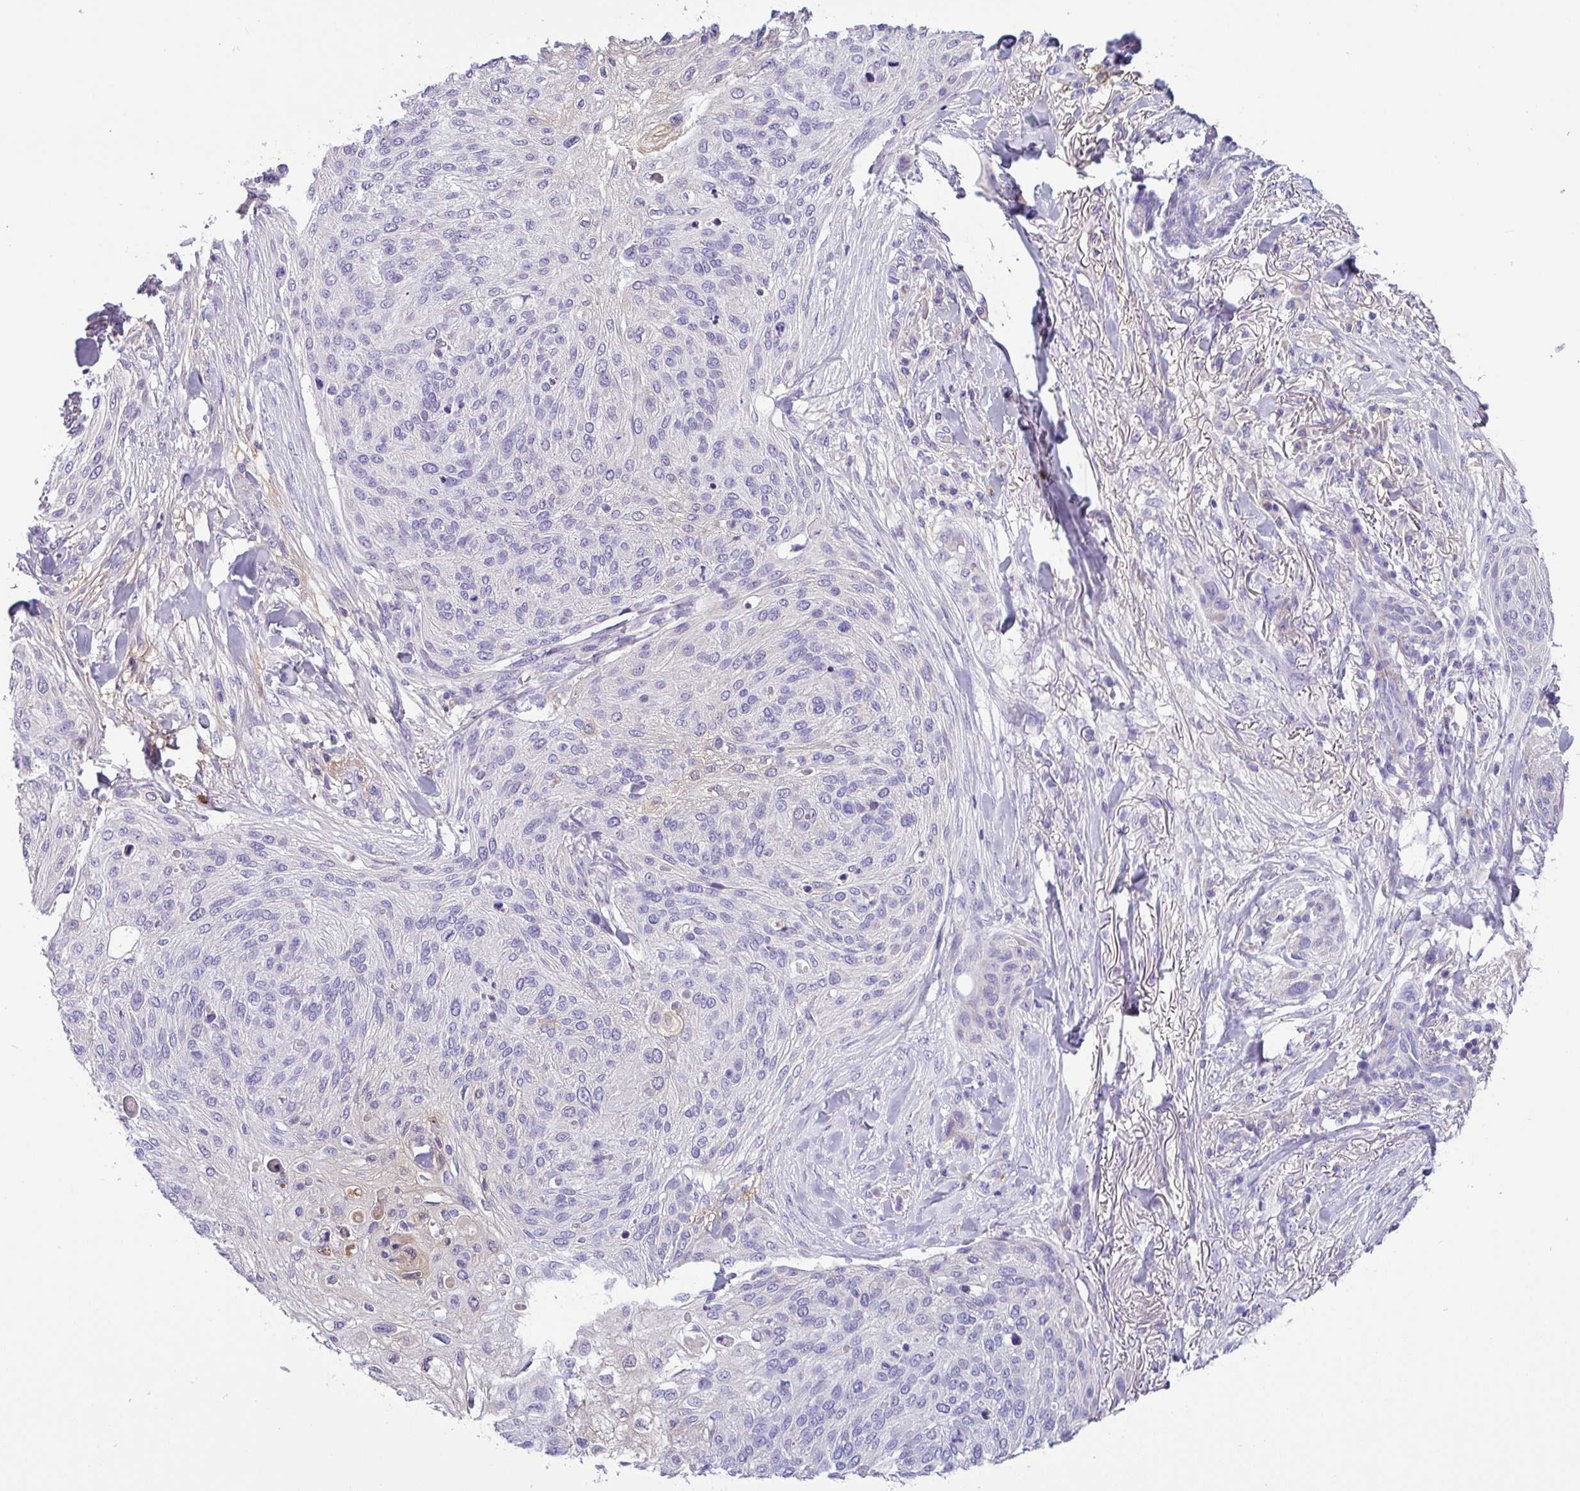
{"staining": {"intensity": "moderate", "quantity": "<25%", "location": "cytoplasmic/membranous"}, "tissue": "skin cancer", "cell_type": "Tumor cells", "image_type": "cancer", "snomed": [{"axis": "morphology", "description": "Squamous cell carcinoma, NOS"}, {"axis": "topography", "description": "Skin"}], "caption": "Human skin cancer stained for a protein (brown) displays moderate cytoplasmic/membranous positive staining in approximately <25% of tumor cells.", "gene": "SH2D3C", "patient": {"sex": "female", "age": 87}}